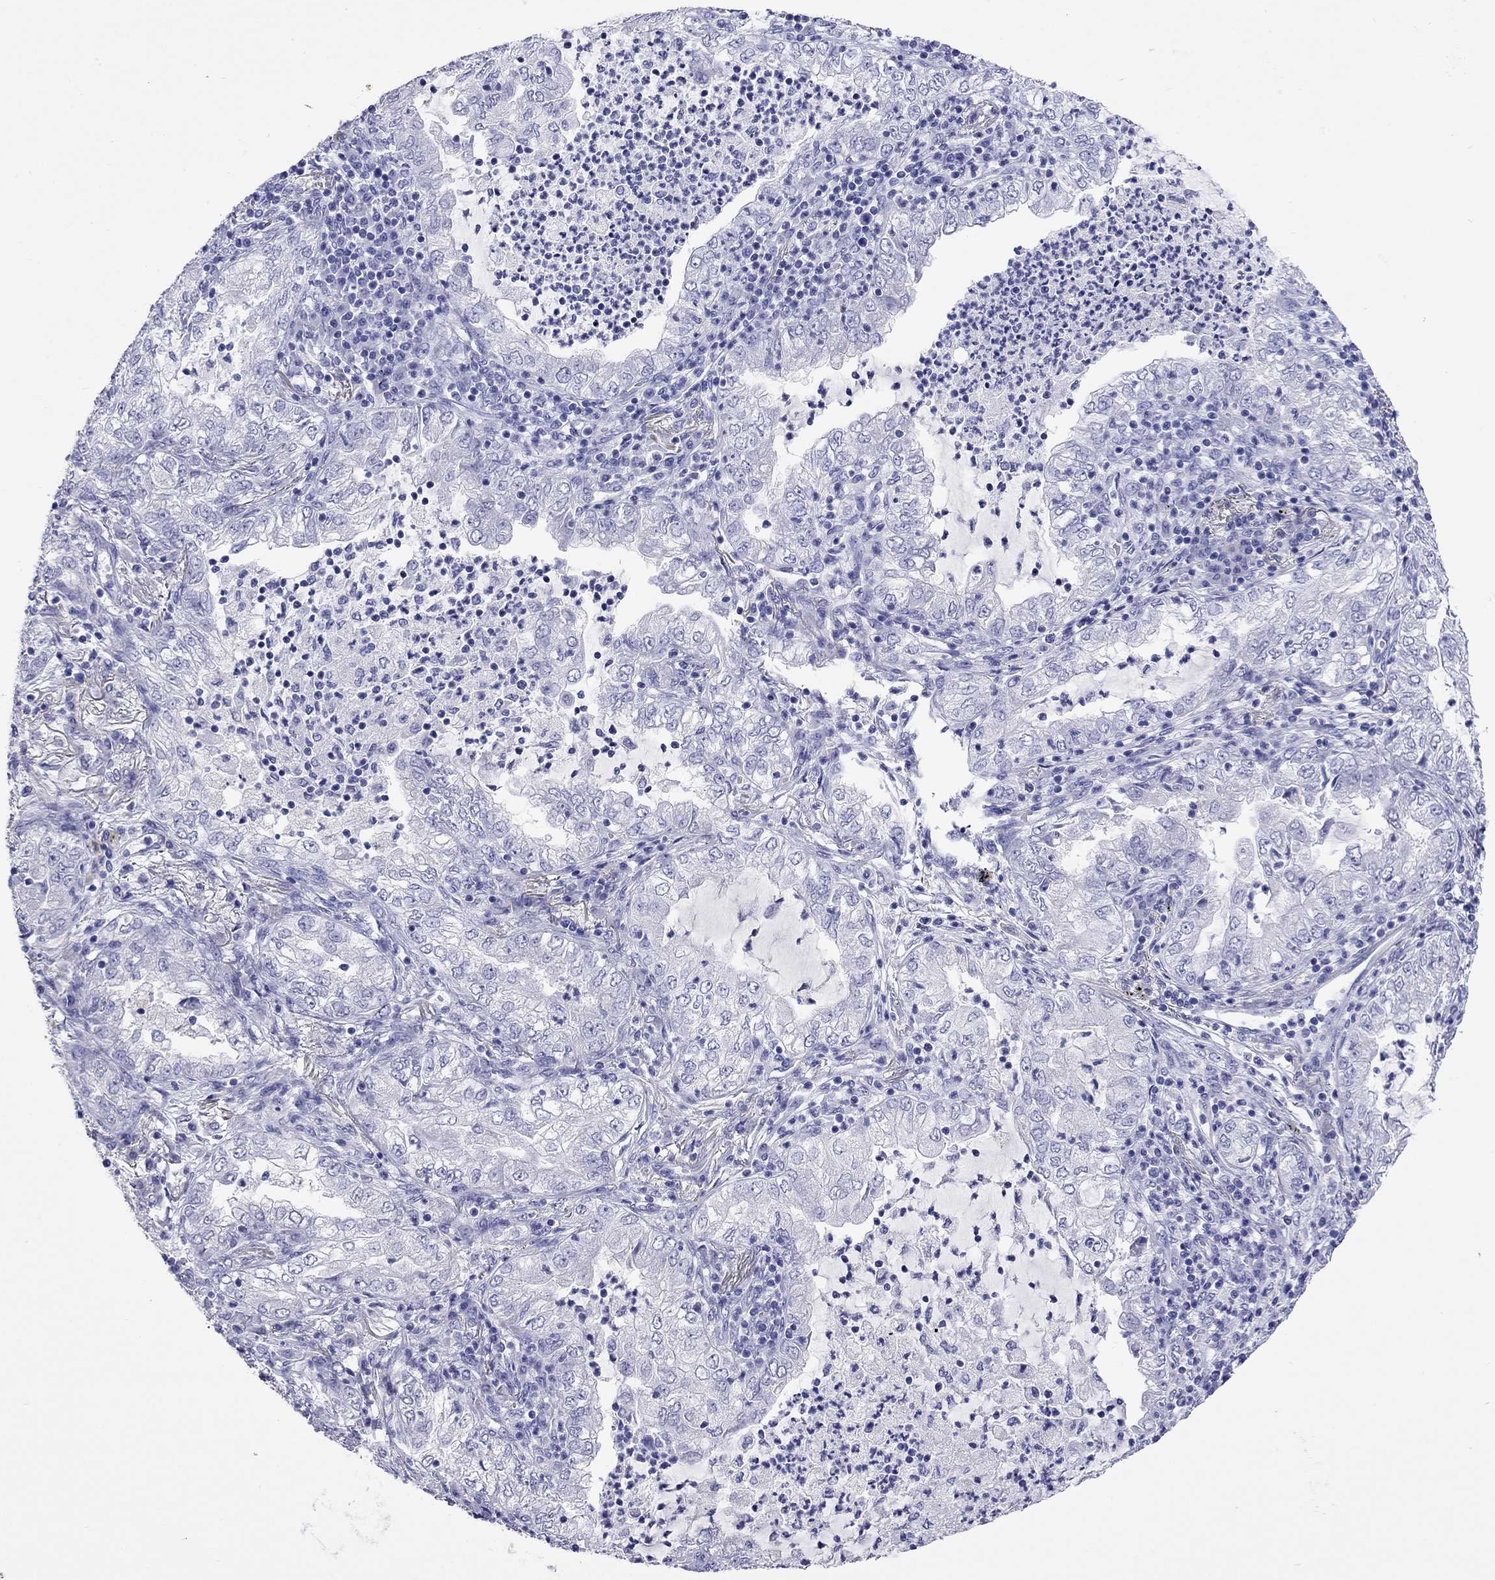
{"staining": {"intensity": "negative", "quantity": "none", "location": "none"}, "tissue": "lung cancer", "cell_type": "Tumor cells", "image_type": "cancer", "snomed": [{"axis": "morphology", "description": "Adenocarcinoma, NOS"}, {"axis": "topography", "description": "Lung"}], "caption": "The IHC histopathology image has no significant staining in tumor cells of lung cancer tissue. The staining is performed using DAB (3,3'-diaminobenzidine) brown chromogen with nuclei counter-stained in using hematoxylin.", "gene": "KIAA2012", "patient": {"sex": "female", "age": 73}}